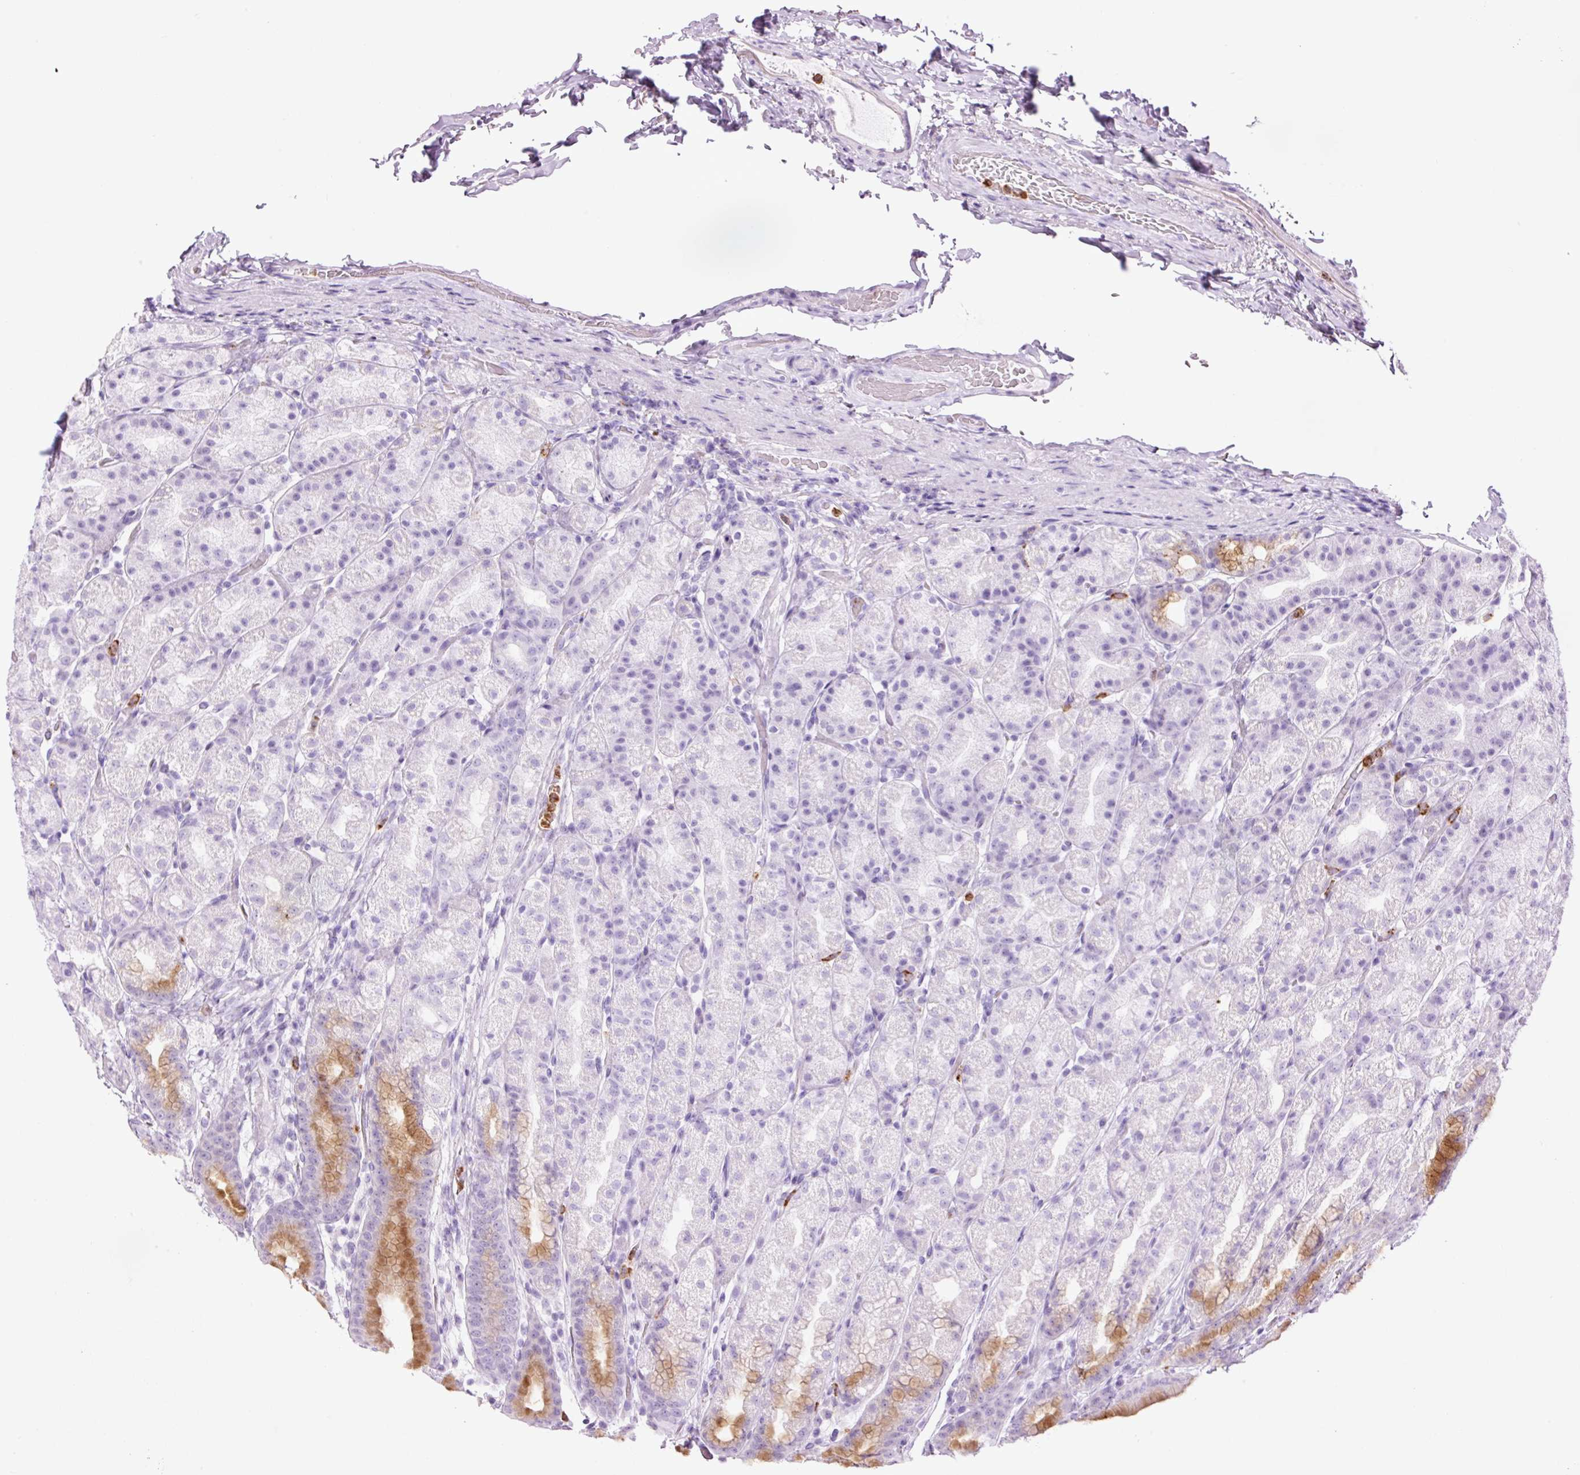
{"staining": {"intensity": "strong", "quantity": "25%-75%", "location": "cytoplasmic/membranous"}, "tissue": "stomach", "cell_type": "Glandular cells", "image_type": "normal", "snomed": [{"axis": "morphology", "description": "Normal tissue, NOS"}, {"axis": "topography", "description": "Stomach, upper"}, {"axis": "topography", "description": "Stomach"}], "caption": "This is an image of IHC staining of benign stomach, which shows strong expression in the cytoplasmic/membranous of glandular cells.", "gene": "LYZ", "patient": {"sex": "male", "age": 68}}